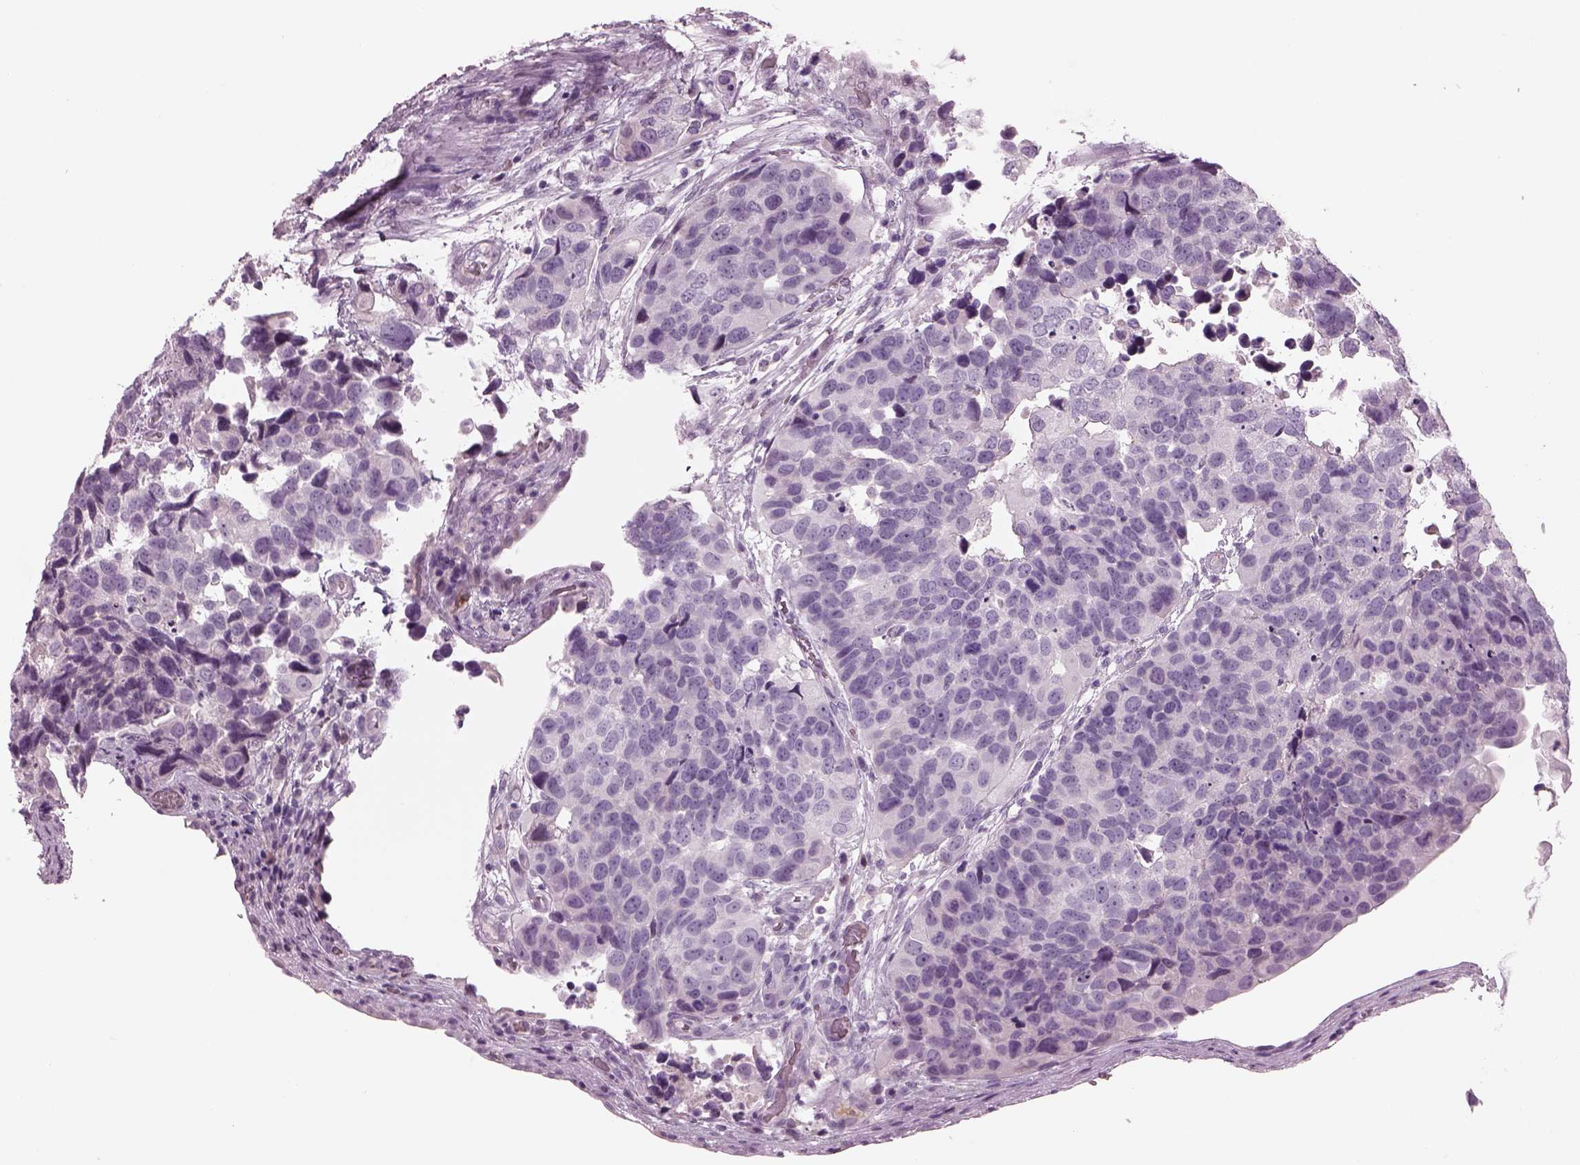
{"staining": {"intensity": "negative", "quantity": "none", "location": "none"}, "tissue": "urothelial cancer", "cell_type": "Tumor cells", "image_type": "cancer", "snomed": [{"axis": "morphology", "description": "Urothelial carcinoma, High grade"}, {"axis": "topography", "description": "Urinary bladder"}], "caption": "Immunohistochemistry histopathology image of human urothelial carcinoma (high-grade) stained for a protein (brown), which demonstrates no positivity in tumor cells.", "gene": "CYLC1", "patient": {"sex": "male", "age": 60}}